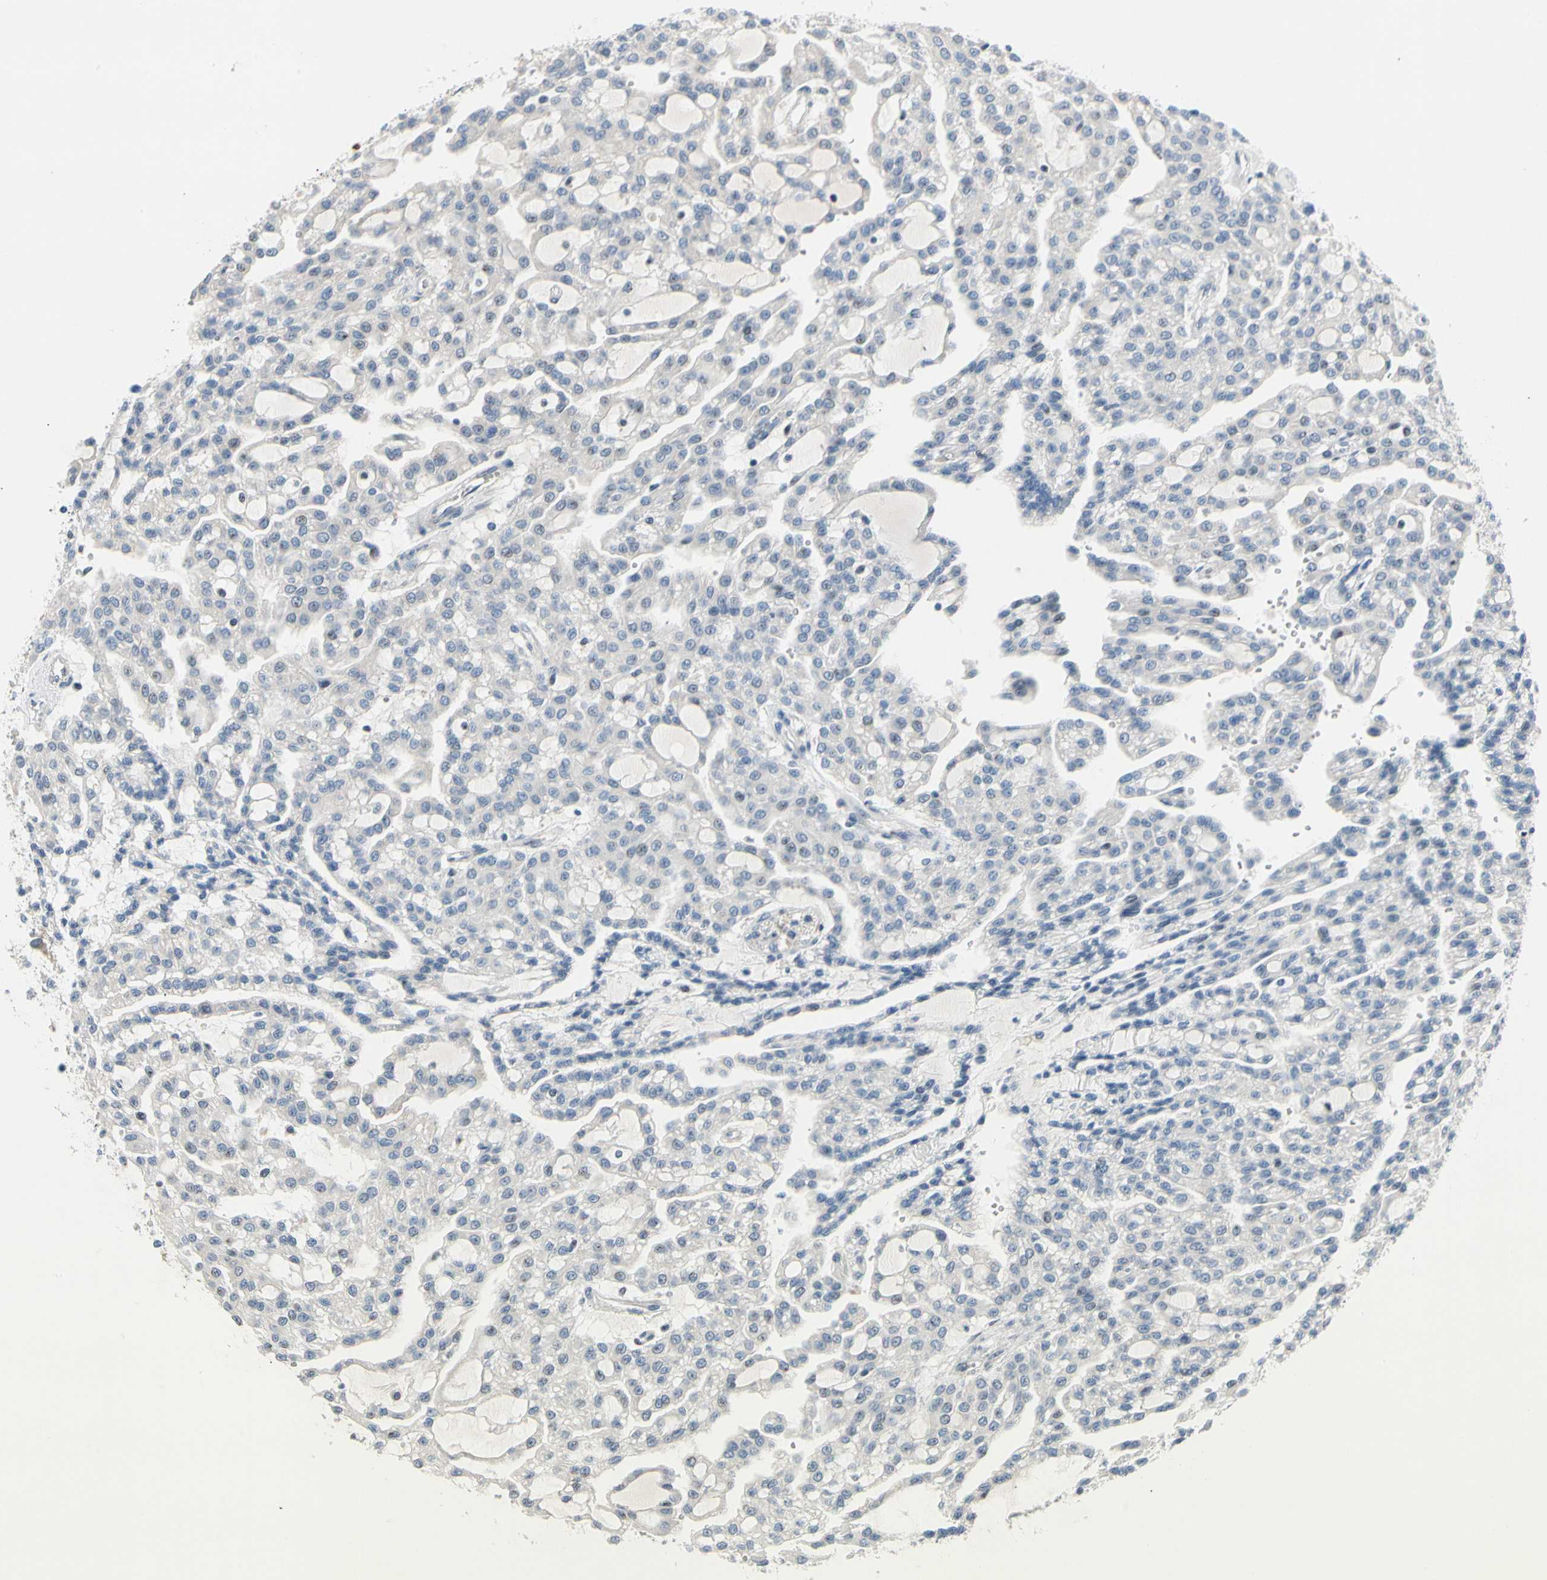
{"staining": {"intensity": "negative", "quantity": "none", "location": "none"}, "tissue": "renal cancer", "cell_type": "Tumor cells", "image_type": "cancer", "snomed": [{"axis": "morphology", "description": "Adenocarcinoma, NOS"}, {"axis": "topography", "description": "Kidney"}], "caption": "High power microscopy micrograph of an immunohistochemistry micrograph of renal cancer, revealing no significant positivity in tumor cells. The staining is performed using DAB (3,3'-diaminobenzidine) brown chromogen with nuclei counter-stained in using hematoxylin.", "gene": "NFASC", "patient": {"sex": "male", "age": 63}}